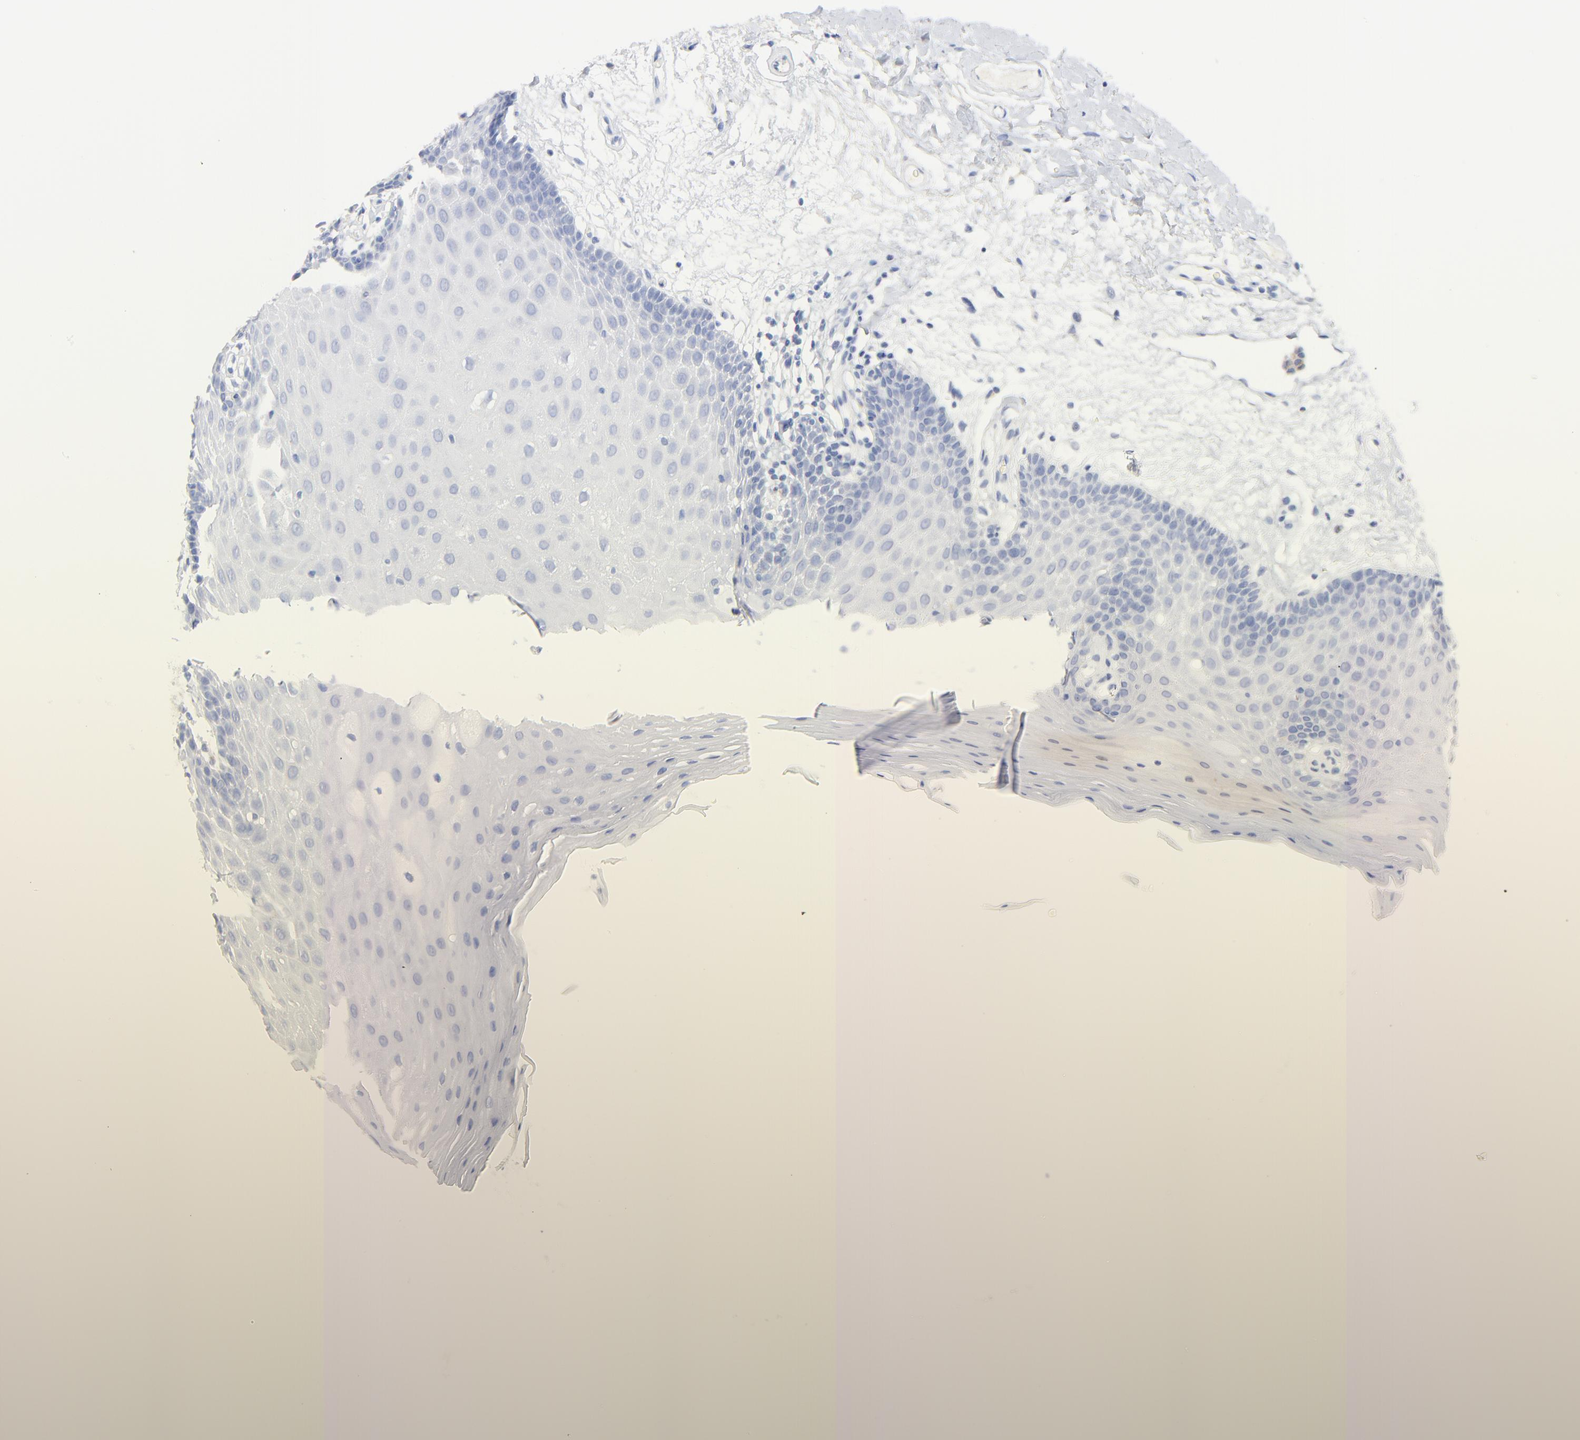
{"staining": {"intensity": "negative", "quantity": "none", "location": "none"}, "tissue": "oral mucosa", "cell_type": "Squamous epithelial cells", "image_type": "normal", "snomed": [{"axis": "morphology", "description": "Normal tissue, NOS"}, {"axis": "morphology", "description": "Squamous cell carcinoma, NOS"}, {"axis": "topography", "description": "Skeletal muscle"}, {"axis": "topography", "description": "Oral tissue"}, {"axis": "topography", "description": "Head-Neck"}], "caption": "This is an immunohistochemistry (IHC) image of benign human oral mucosa. There is no expression in squamous epithelial cells.", "gene": "SULT4A1", "patient": {"sex": "male", "age": 71}}